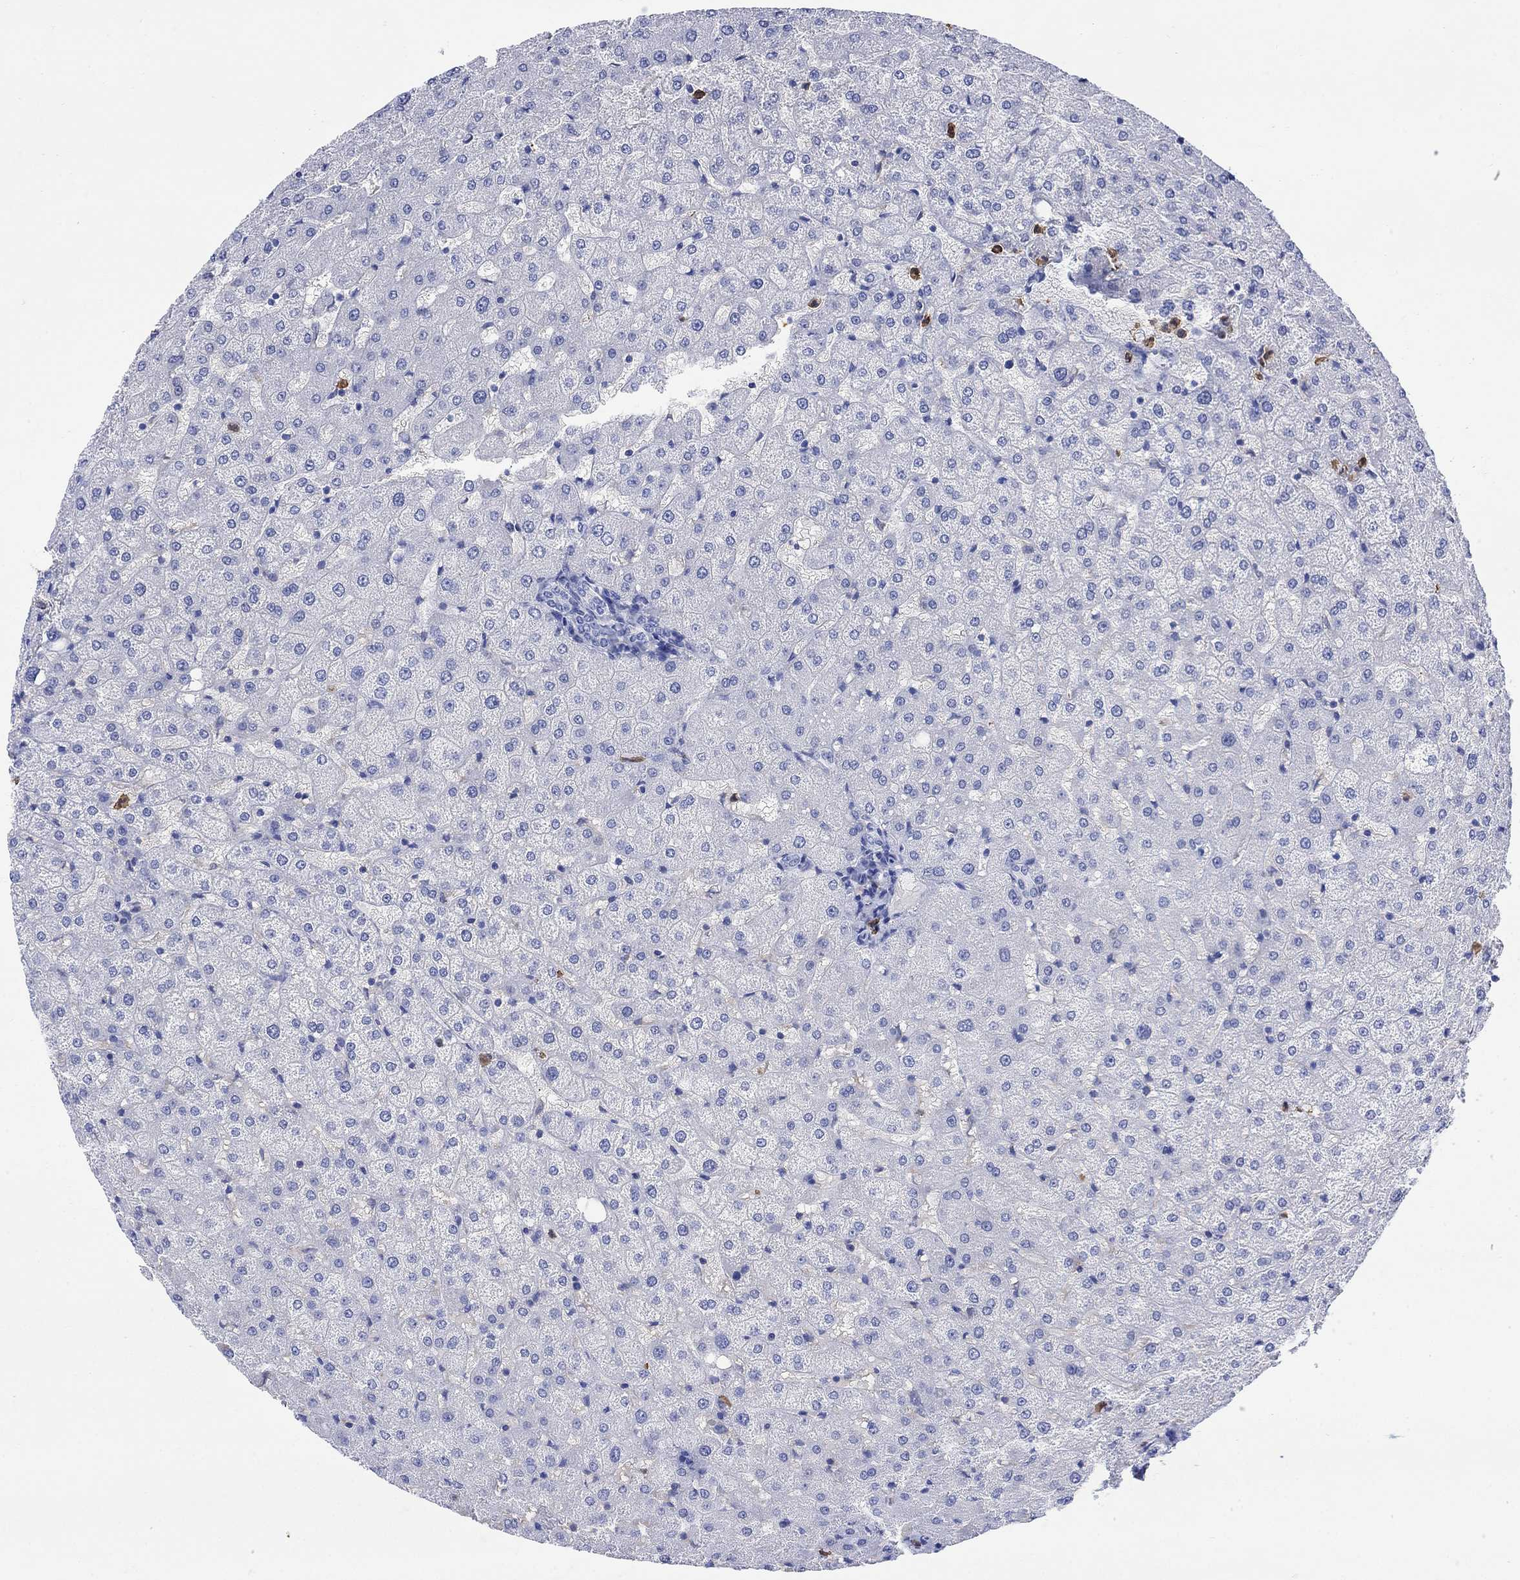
{"staining": {"intensity": "negative", "quantity": "none", "location": "none"}, "tissue": "liver", "cell_type": "Cholangiocytes", "image_type": "normal", "snomed": [{"axis": "morphology", "description": "Normal tissue, NOS"}, {"axis": "topography", "description": "Liver"}], "caption": "IHC micrograph of unremarkable liver stained for a protein (brown), which exhibits no expression in cholangiocytes.", "gene": "LINGO3", "patient": {"sex": "female", "age": 50}}